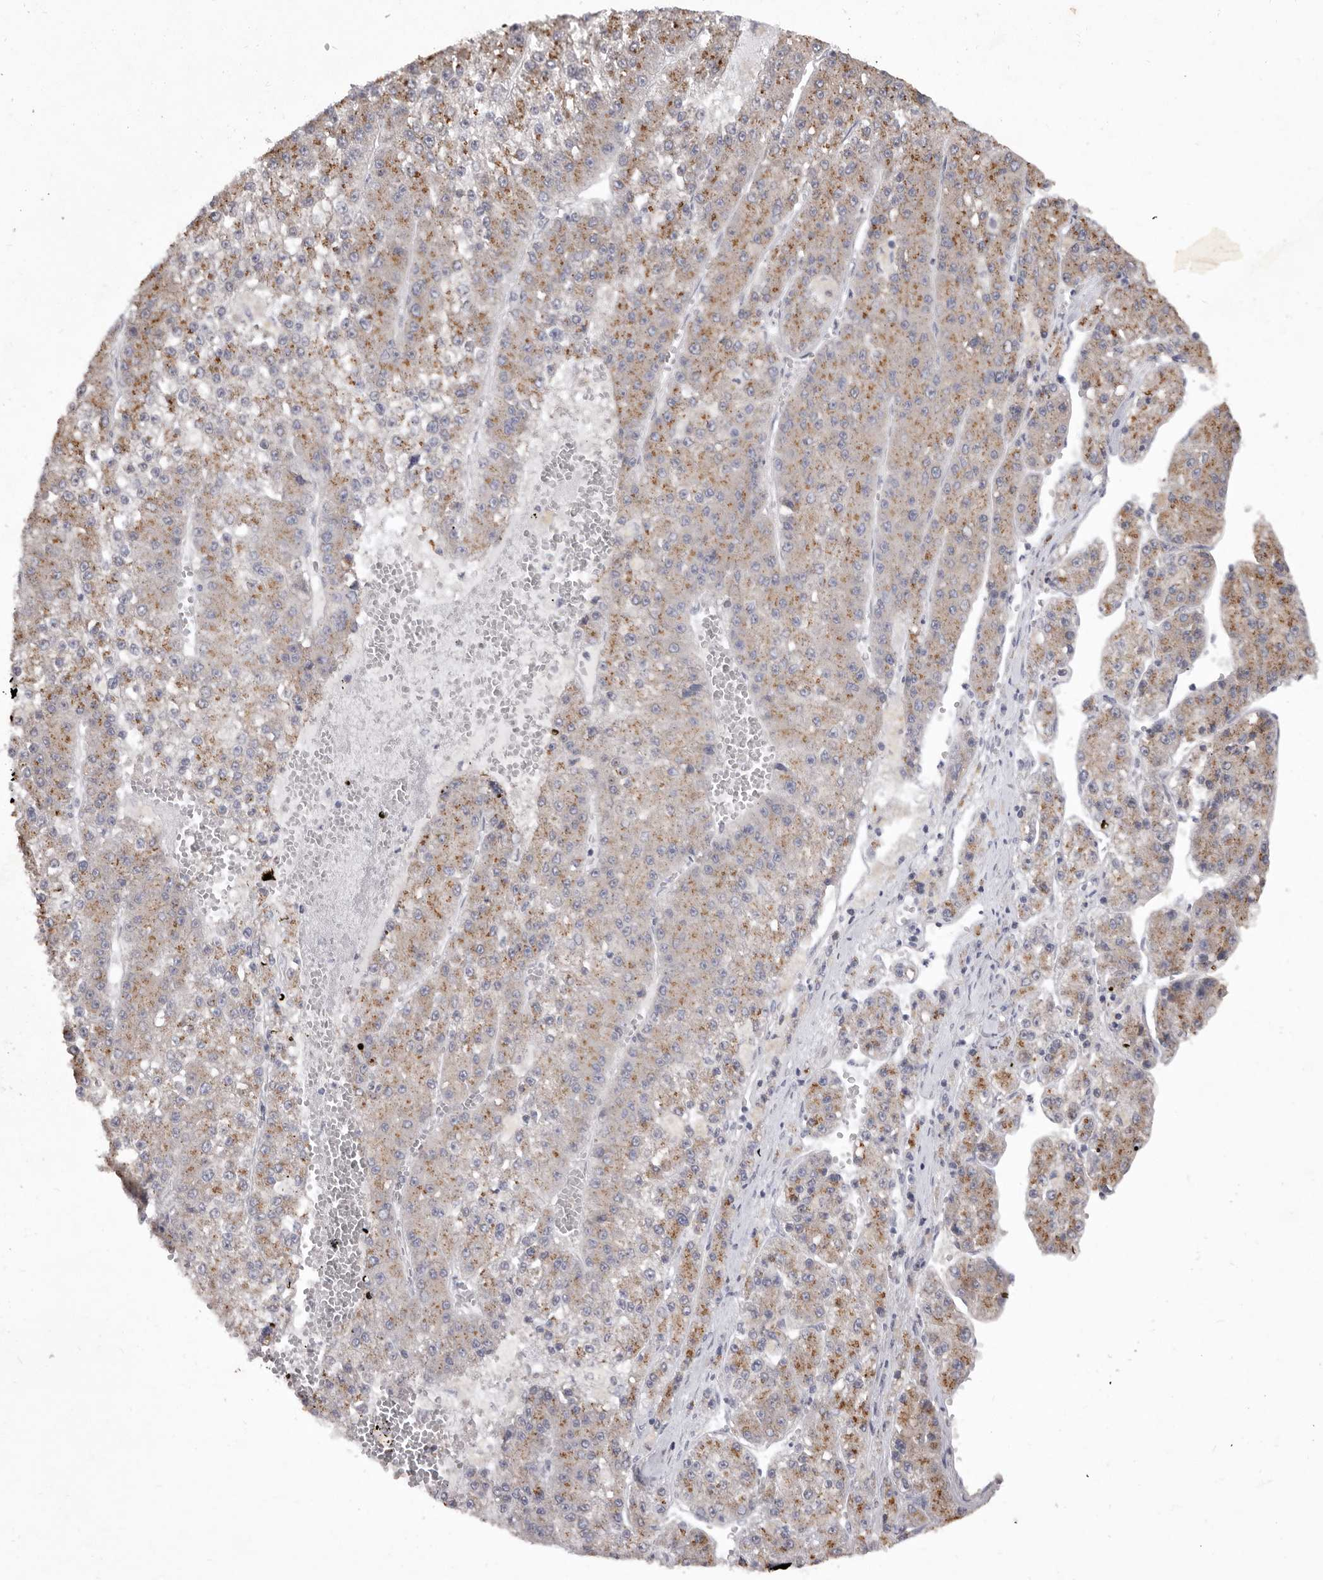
{"staining": {"intensity": "moderate", "quantity": ">75%", "location": "cytoplasmic/membranous"}, "tissue": "liver cancer", "cell_type": "Tumor cells", "image_type": "cancer", "snomed": [{"axis": "morphology", "description": "Carcinoma, Hepatocellular, NOS"}, {"axis": "topography", "description": "Liver"}], "caption": "This is an image of immunohistochemistry staining of liver hepatocellular carcinoma, which shows moderate staining in the cytoplasmic/membranous of tumor cells.", "gene": "P2RX6", "patient": {"sex": "female", "age": 73}}